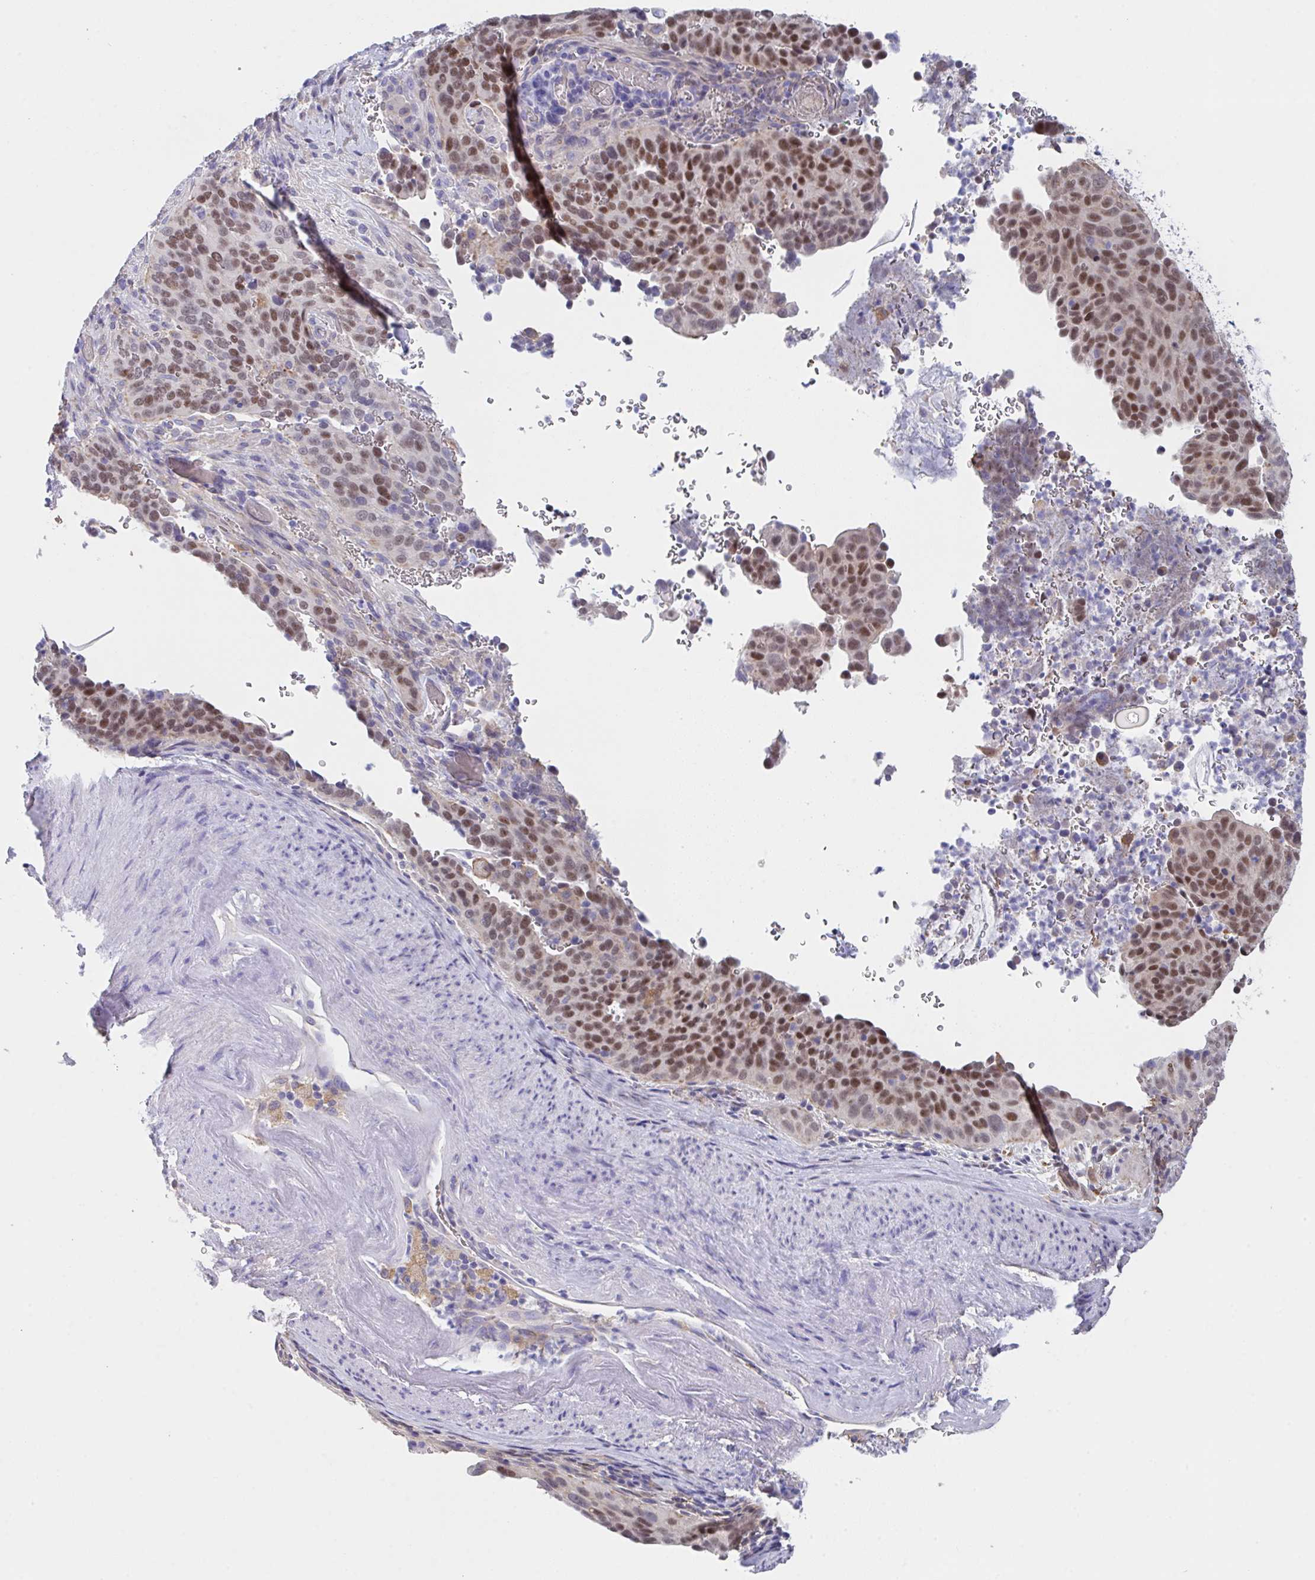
{"staining": {"intensity": "moderate", "quantity": "25%-75%", "location": "nuclear"}, "tissue": "cervical cancer", "cell_type": "Tumor cells", "image_type": "cancer", "snomed": [{"axis": "morphology", "description": "Squamous cell carcinoma, NOS"}, {"axis": "topography", "description": "Cervix"}], "caption": "High-magnification brightfield microscopy of cervical squamous cell carcinoma stained with DAB (3,3'-diaminobenzidine) (brown) and counterstained with hematoxylin (blue). tumor cells exhibit moderate nuclear staining is seen in approximately25%-75% of cells.", "gene": "TFAP2C", "patient": {"sex": "female", "age": 38}}